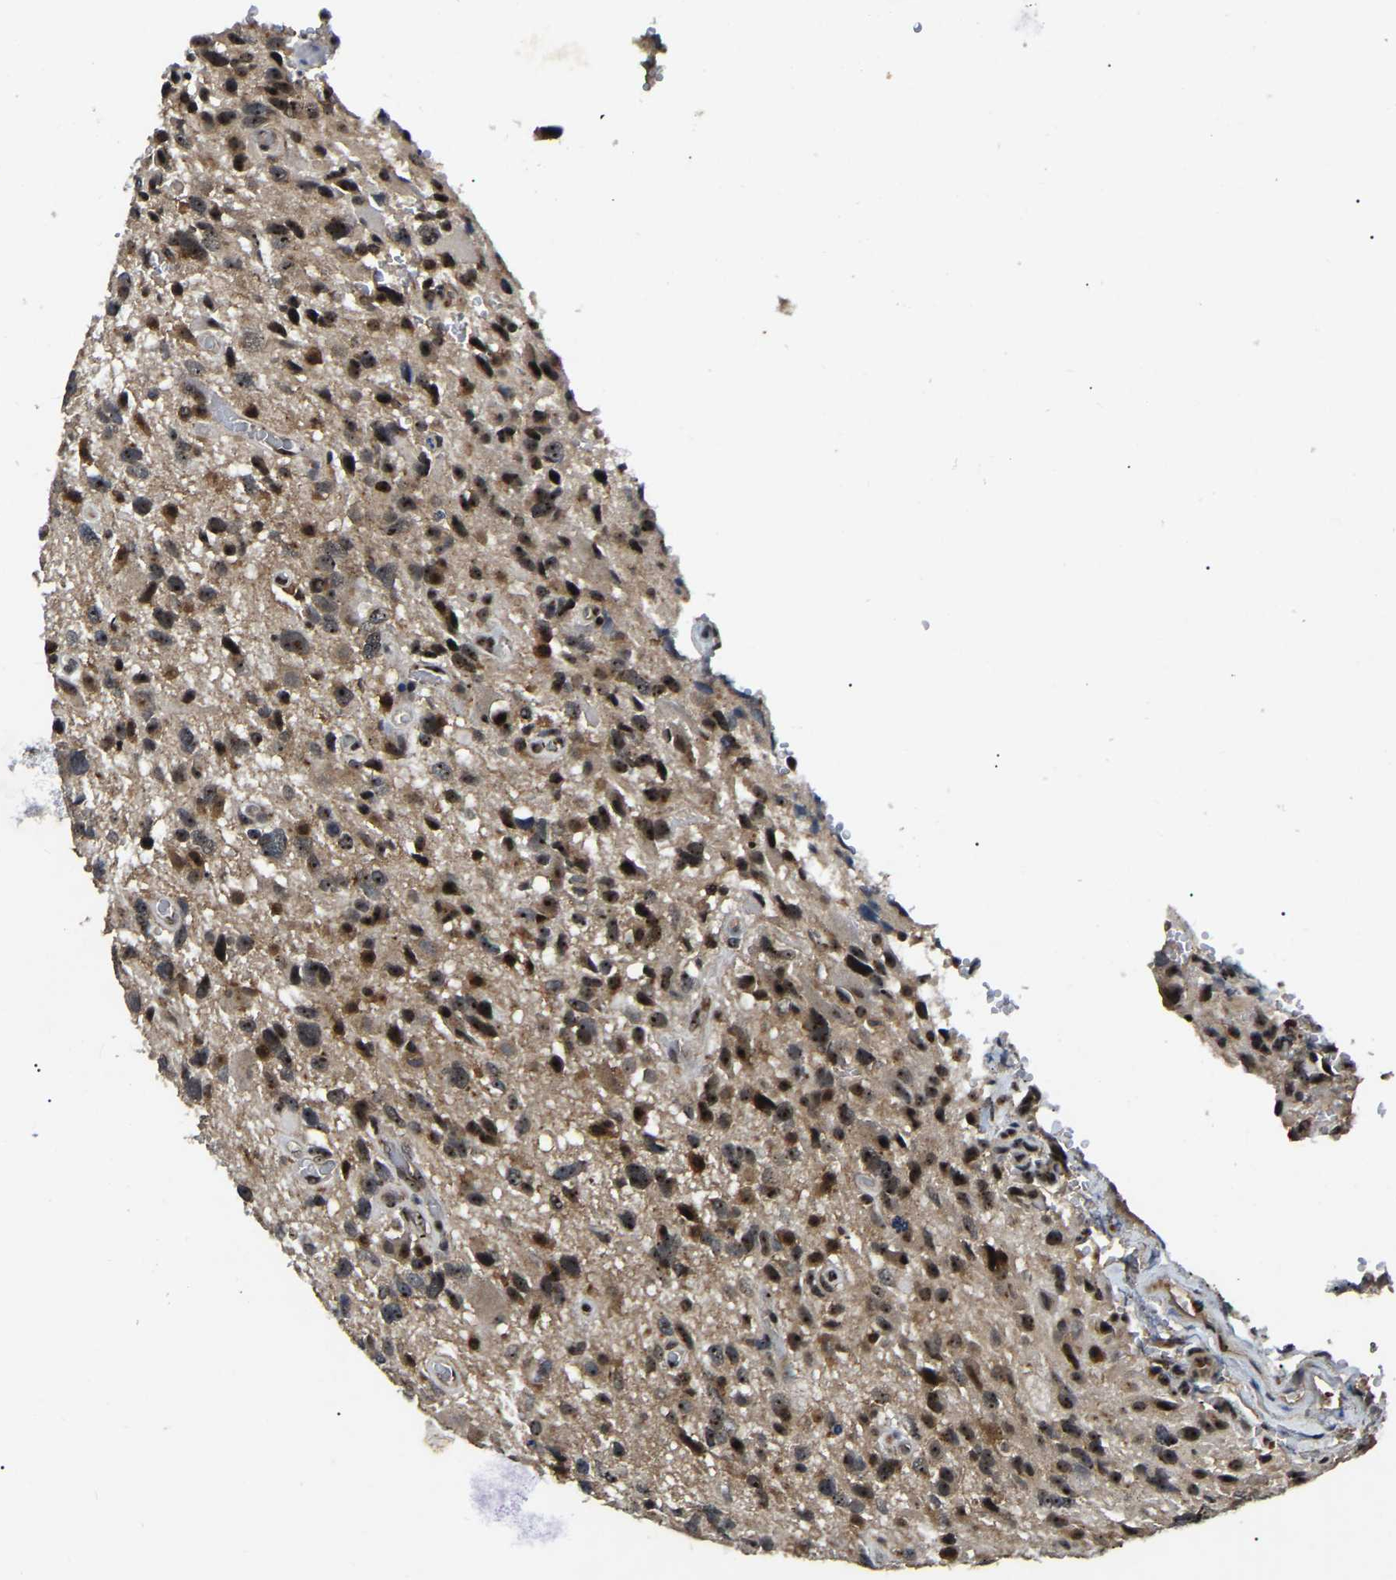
{"staining": {"intensity": "moderate", "quantity": ">75%", "location": "cytoplasmic/membranous,nuclear"}, "tissue": "glioma", "cell_type": "Tumor cells", "image_type": "cancer", "snomed": [{"axis": "morphology", "description": "Glioma, malignant, High grade"}, {"axis": "topography", "description": "Brain"}], "caption": "Immunohistochemistry (IHC) (DAB (3,3'-diaminobenzidine)) staining of glioma demonstrates moderate cytoplasmic/membranous and nuclear protein expression in about >75% of tumor cells.", "gene": "RBM28", "patient": {"sex": "male", "age": 33}}